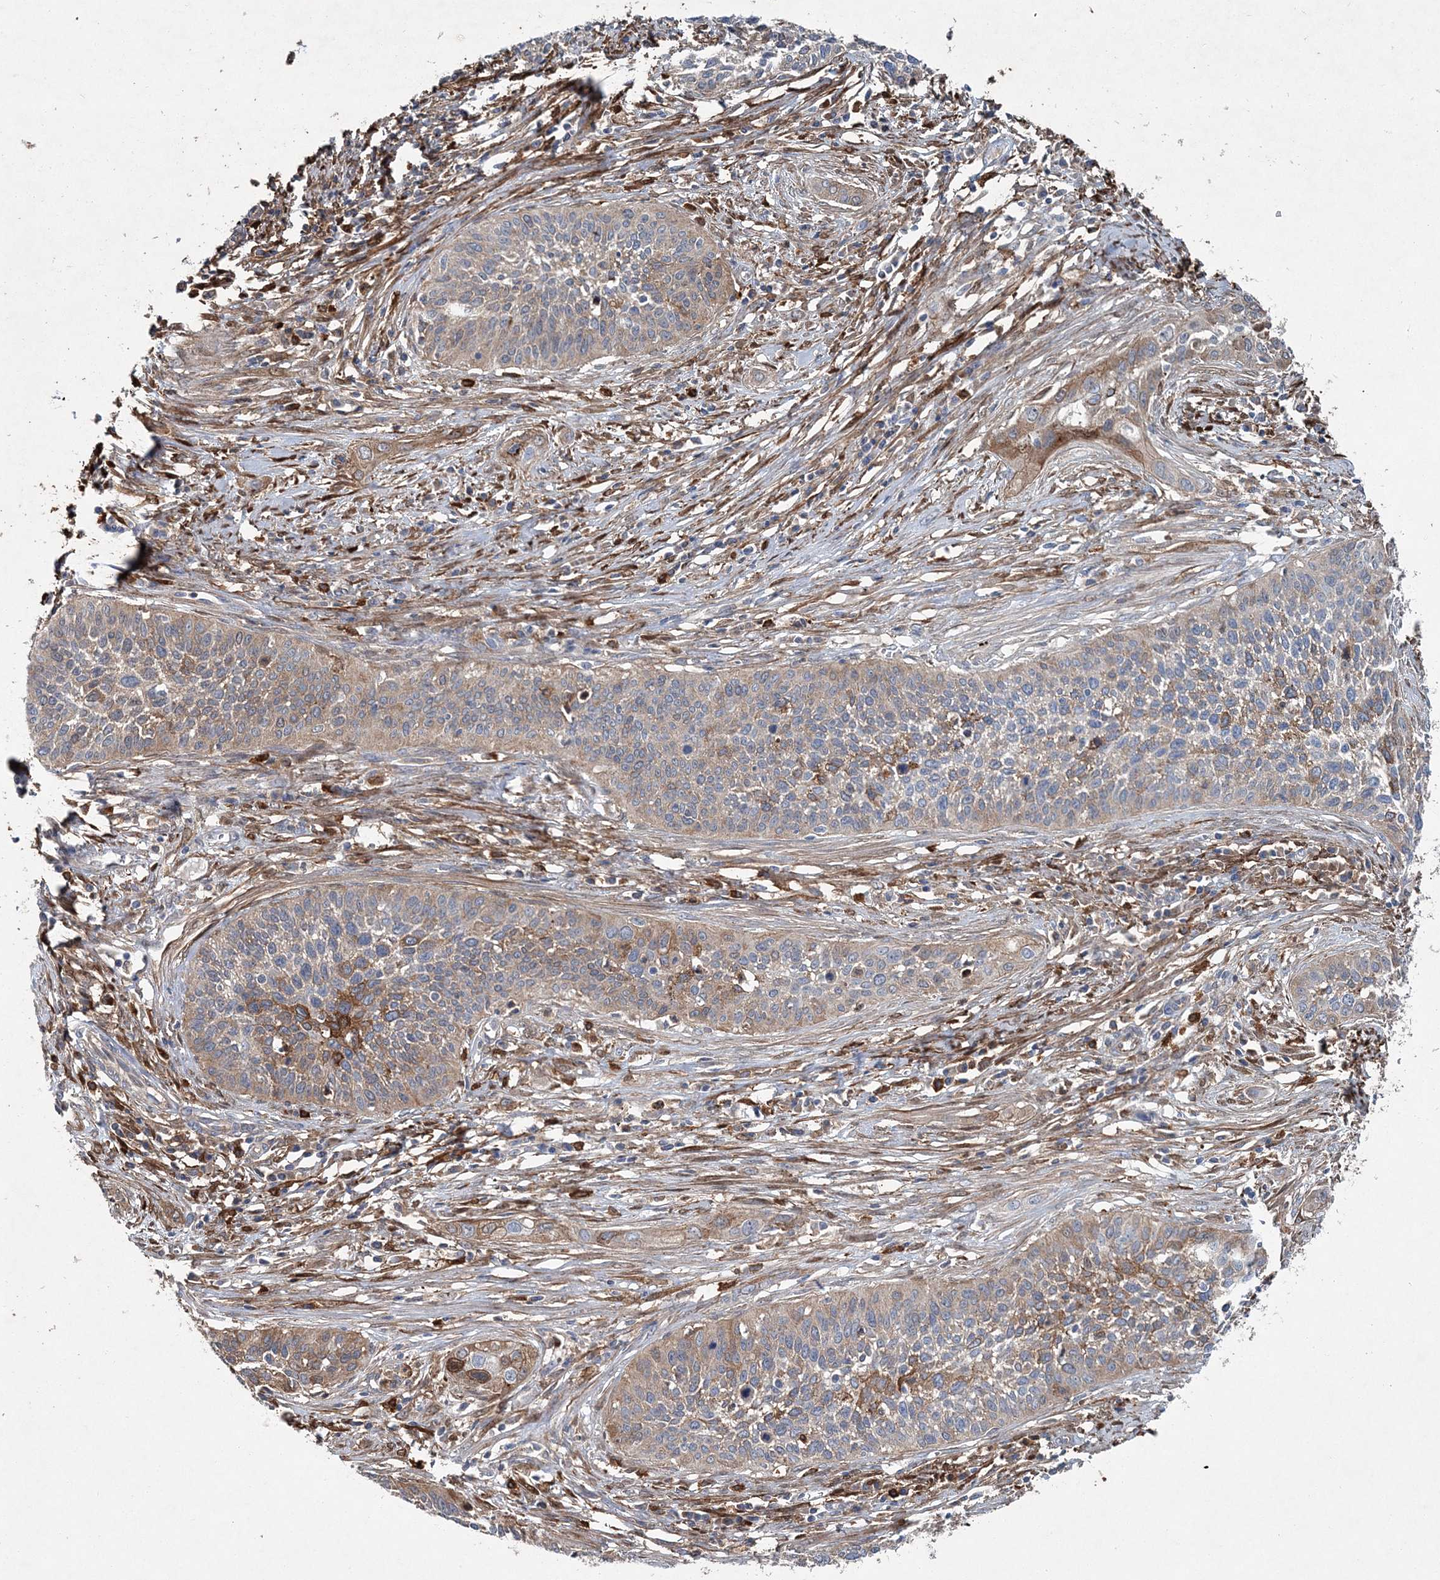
{"staining": {"intensity": "weak", "quantity": ">75%", "location": "cytoplasmic/membranous"}, "tissue": "cervical cancer", "cell_type": "Tumor cells", "image_type": "cancer", "snomed": [{"axis": "morphology", "description": "Squamous cell carcinoma, NOS"}, {"axis": "topography", "description": "Cervix"}], "caption": "This image reveals immunohistochemistry (IHC) staining of human cervical squamous cell carcinoma, with low weak cytoplasmic/membranous positivity in about >75% of tumor cells.", "gene": "SPOPL", "patient": {"sex": "female", "age": 34}}